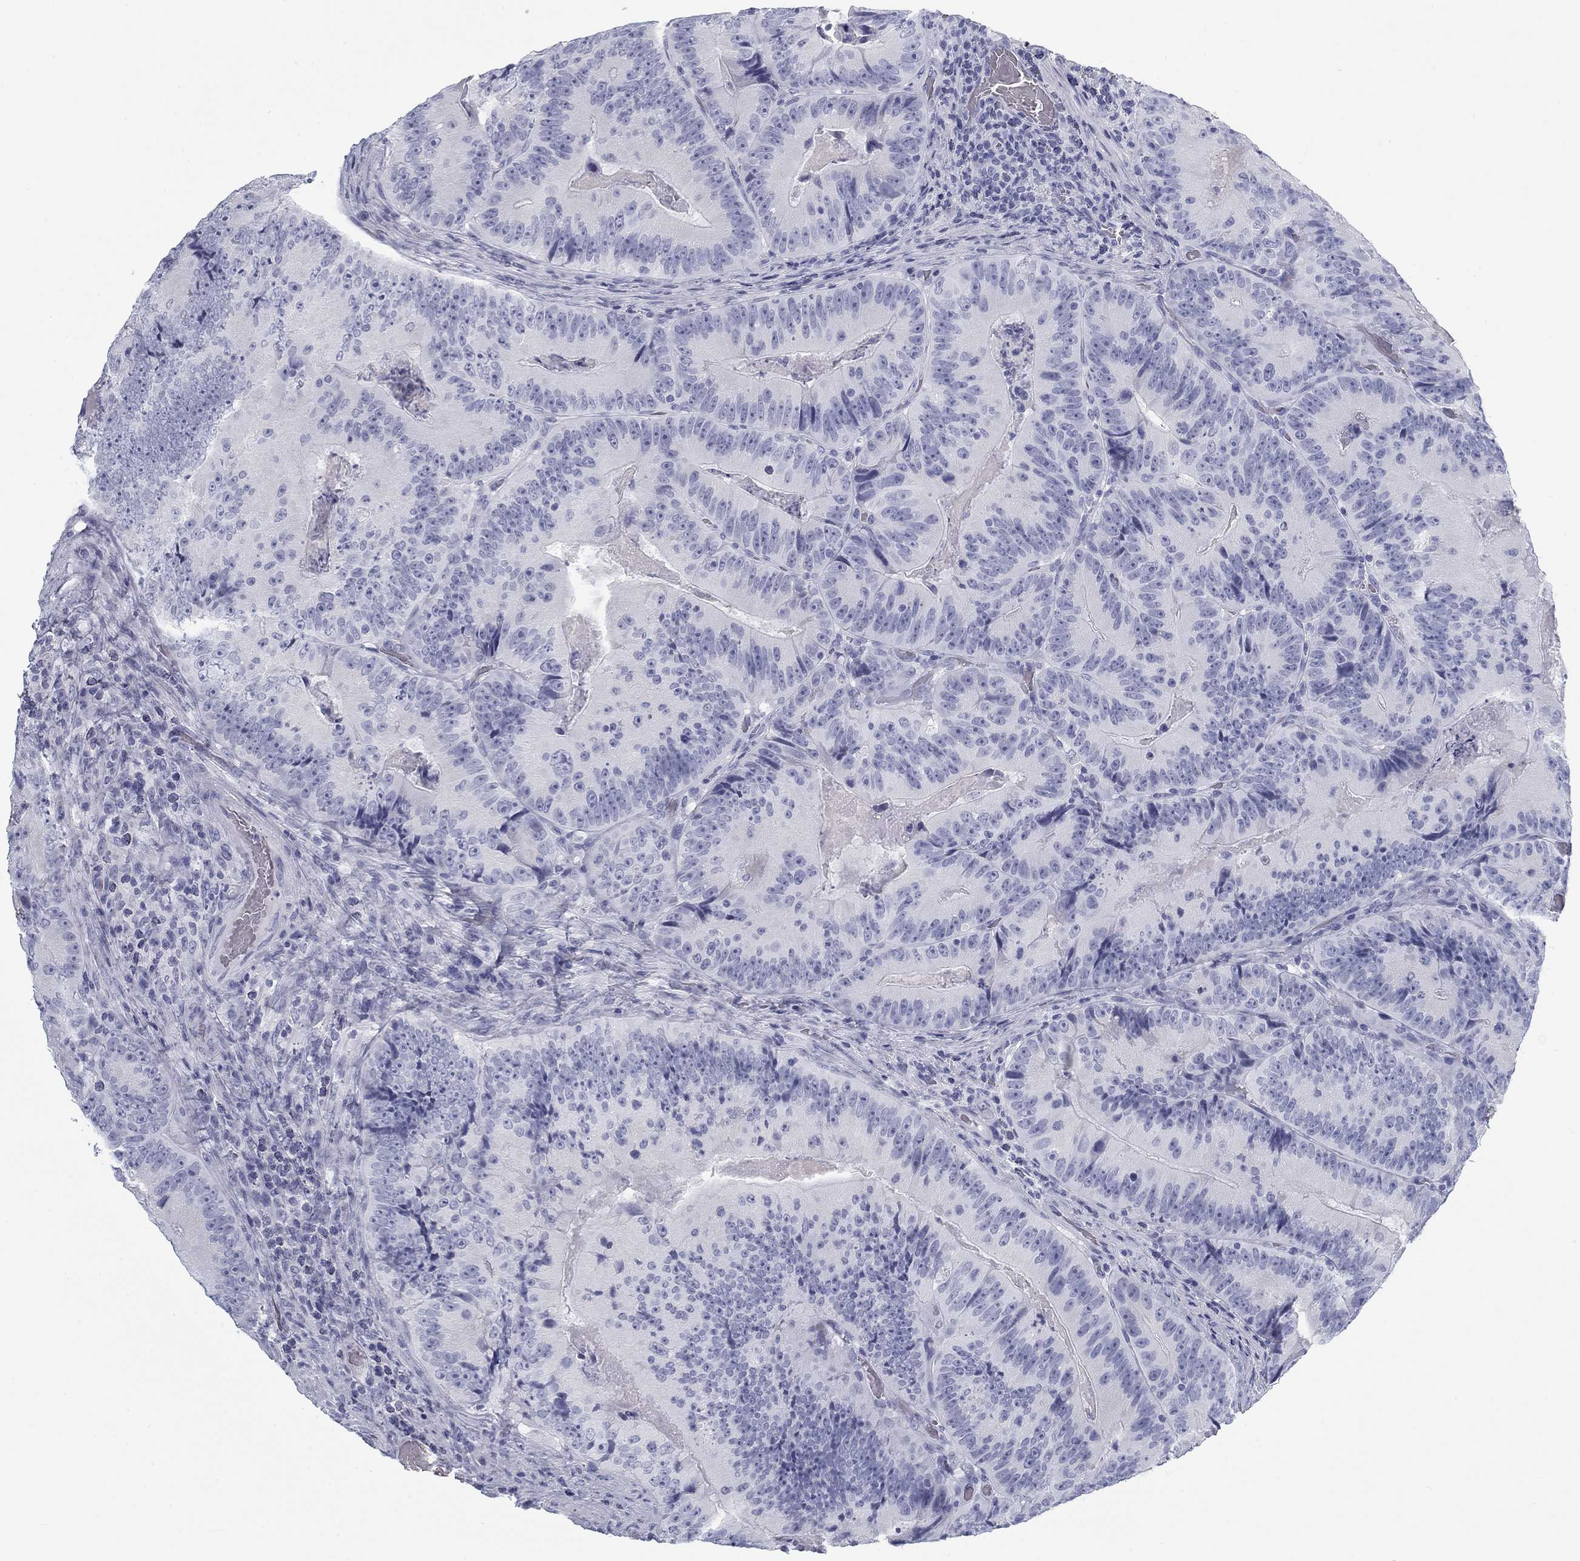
{"staining": {"intensity": "negative", "quantity": "none", "location": "none"}, "tissue": "colorectal cancer", "cell_type": "Tumor cells", "image_type": "cancer", "snomed": [{"axis": "morphology", "description": "Adenocarcinoma, NOS"}, {"axis": "topography", "description": "Colon"}], "caption": "High power microscopy photomicrograph of an immunohistochemistry histopathology image of colorectal cancer (adenocarcinoma), revealing no significant positivity in tumor cells. Brightfield microscopy of immunohistochemistry stained with DAB (brown) and hematoxylin (blue), captured at high magnification.", "gene": "CALB1", "patient": {"sex": "female", "age": 86}}